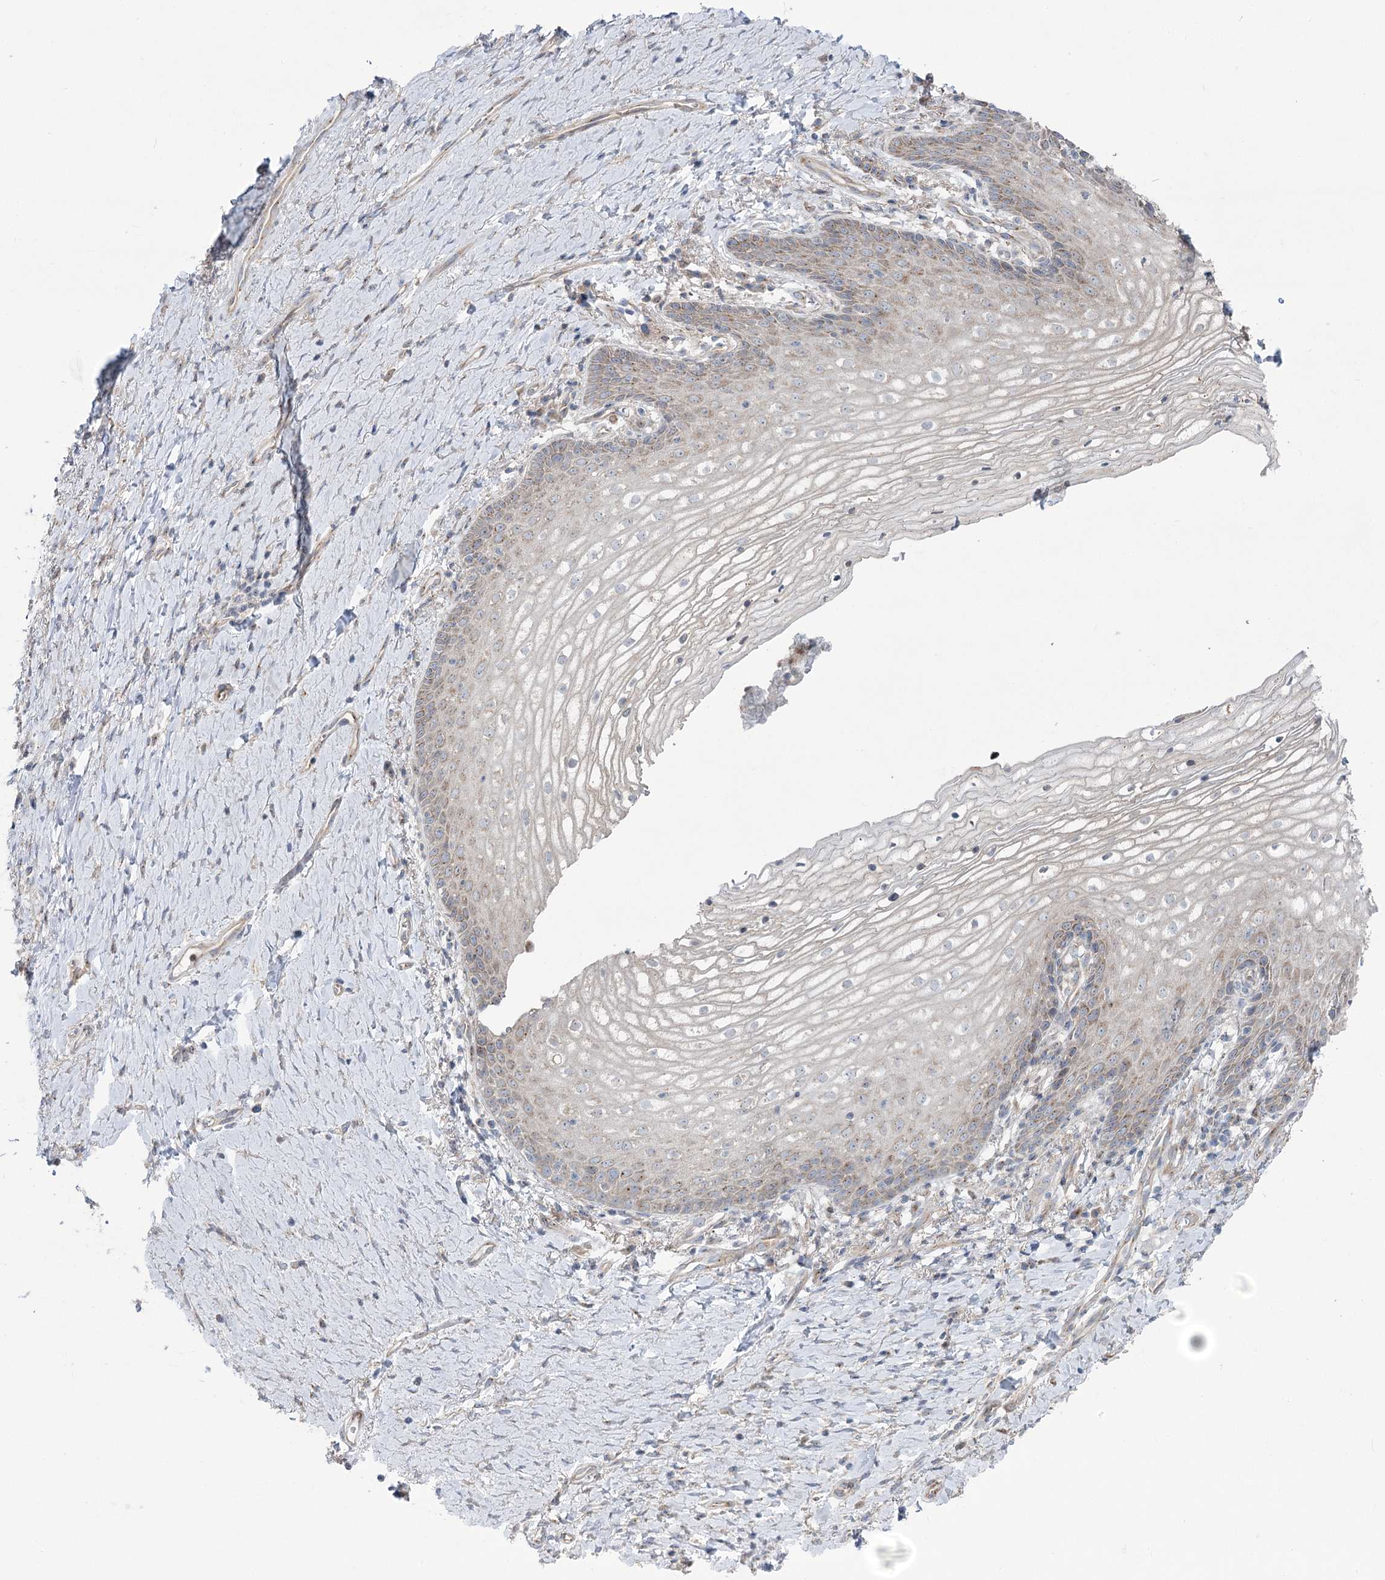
{"staining": {"intensity": "weak", "quantity": "25%-75%", "location": "cytoplasmic/membranous"}, "tissue": "vagina", "cell_type": "Squamous epithelial cells", "image_type": "normal", "snomed": [{"axis": "morphology", "description": "Normal tissue, NOS"}, {"axis": "topography", "description": "Vagina"}], "caption": "DAB (3,3'-diaminobenzidine) immunohistochemical staining of normal human vagina displays weak cytoplasmic/membranous protein positivity in approximately 25%-75% of squamous epithelial cells. The staining was performed using DAB to visualize the protein expression in brown, while the nuclei were stained in blue with hematoxylin (Magnification: 20x).", "gene": "SCN11A", "patient": {"sex": "female", "age": 60}}